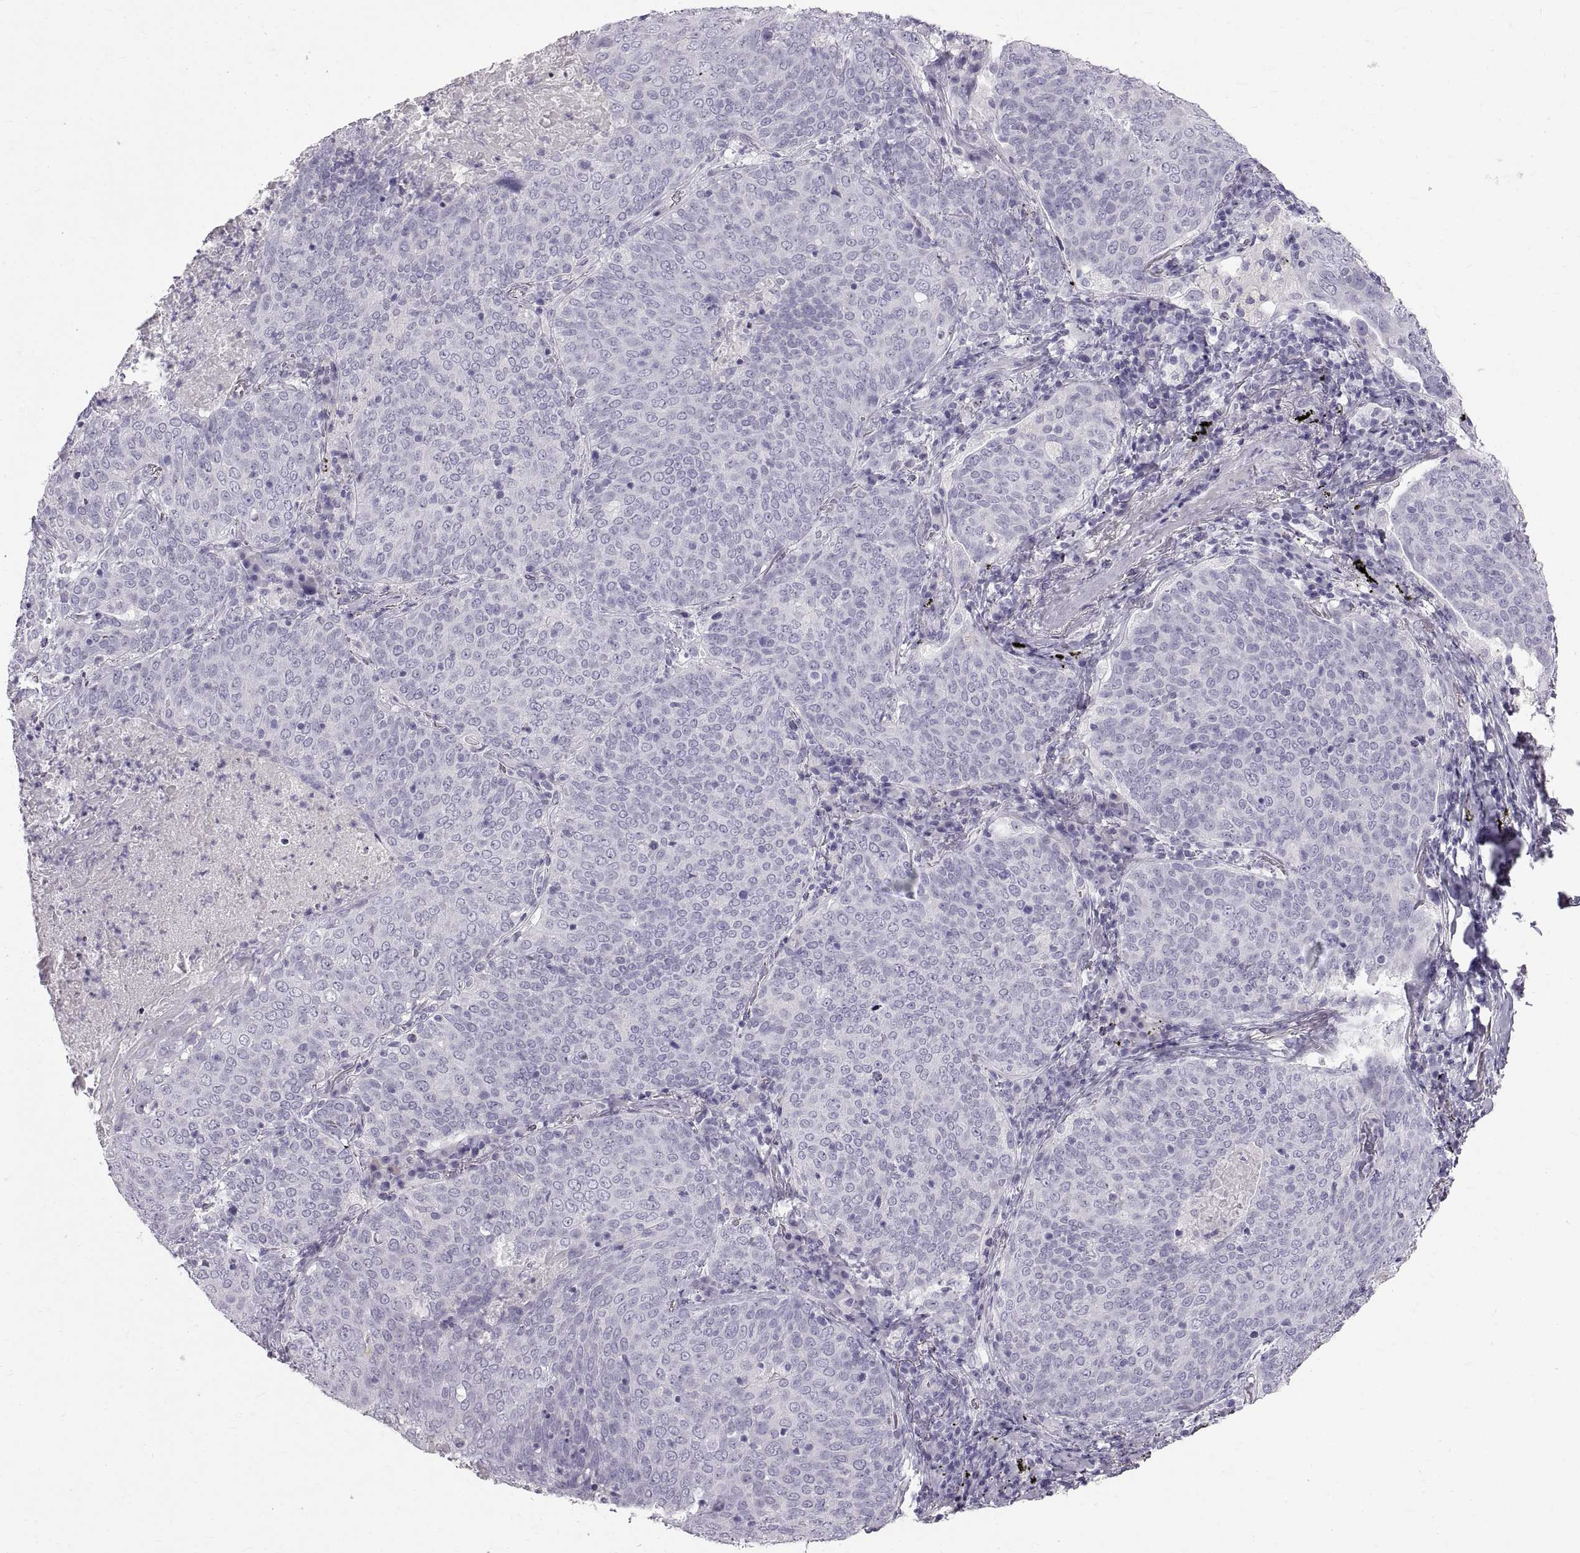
{"staining": {"intensity": "negative", "quantity": "none", "location": "none"}, "tissue": "lung cancer", "cell_type": "Tumor cells", "image_type": "cancer", "snomed": [{"axis": "morphology", "description": "Squamous cell carcinoma, NOS"}, {"axis": "topography", "description": "Lung"}], "caption": "Lung cancer (squamous cell carcinoma) was stained to show a protein in brown. There is no significant staining in tumor cells. (Stains: DAB (3,3'-diaminobenzidine) immunohistochemistry (IHC) with hematoxylin counter stain, Microscopy: brightfield microscopy at high magnification).", "gene": "WFDC8", "patient": {"sex": "male", "age": 82}}